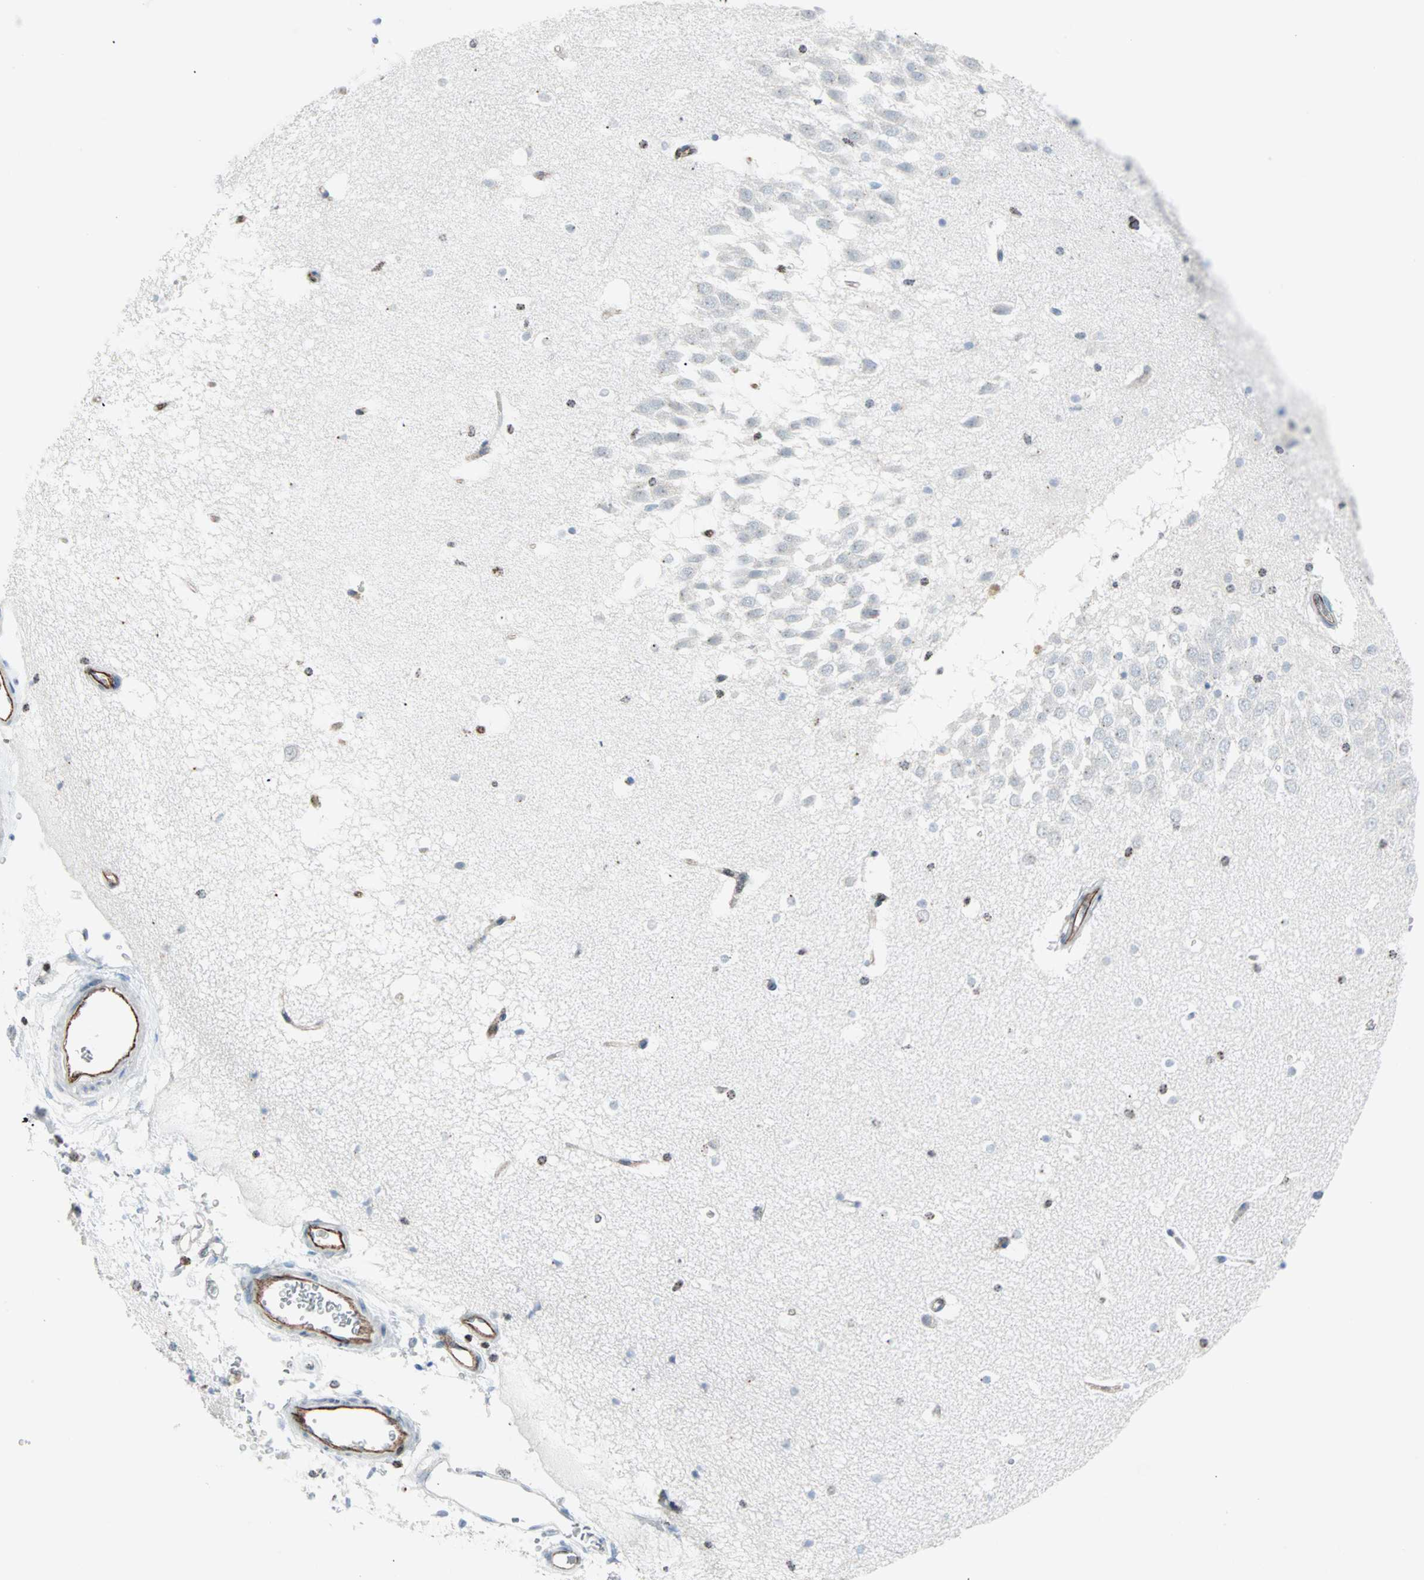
{"staining": {"intensity": "weak", "quantity": "<25%", "location": "nuclear"}, "tissue": "hippocampus", "cell_type": "Glial cells", "image_type": "normal", "snomed": [{"axis": "morphology", "description": "Normal tissue, NOS"}, {"axis": "topography", "description": "Hippocampus"}], "caption": "Protein analysis of unremarkable hippocampus displays no significant positivity in glial cells.", "gene": "CENPA", "patient": {"sex": "male", "age": 45}}